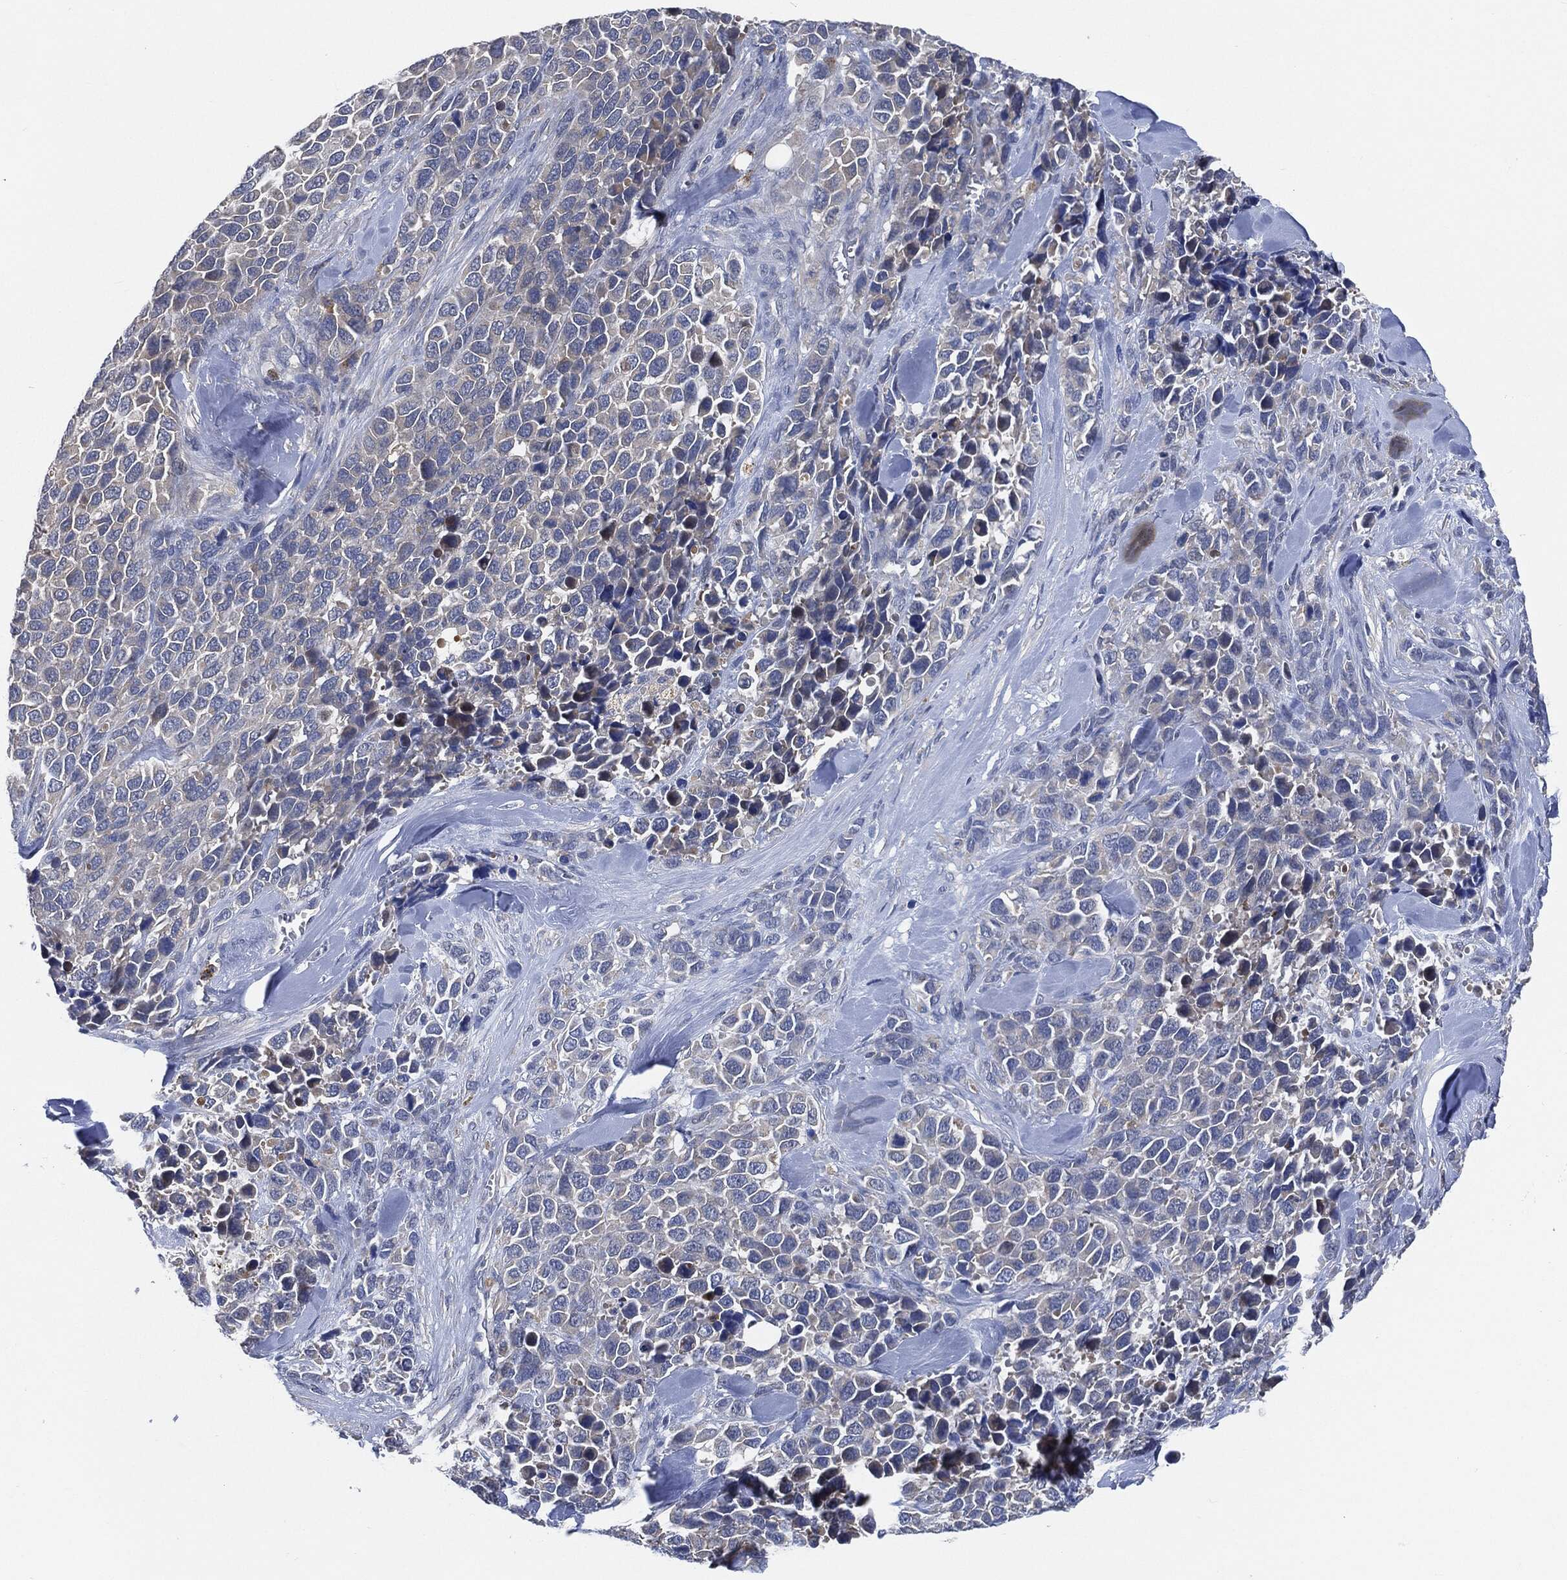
{"staining": {"intensity": "negative", "quantity": "none", "location": "none"}, "tissue": "melanoma", "cell_type": "Tumor cells", "image_type": "cancer", "snomed": [{"axis": "morphology", "description": "Malignant melanoma, Metastatic site"}, {"axis": "topography", "description": "Skin"}], "caption": "The immunohistochemistry micrograph has no significant staining in tumor cells of malignant melanoma (metastatic site) tissue.", "gene": "VSIG4", "patient": {"sex": "male", "age": 84}}